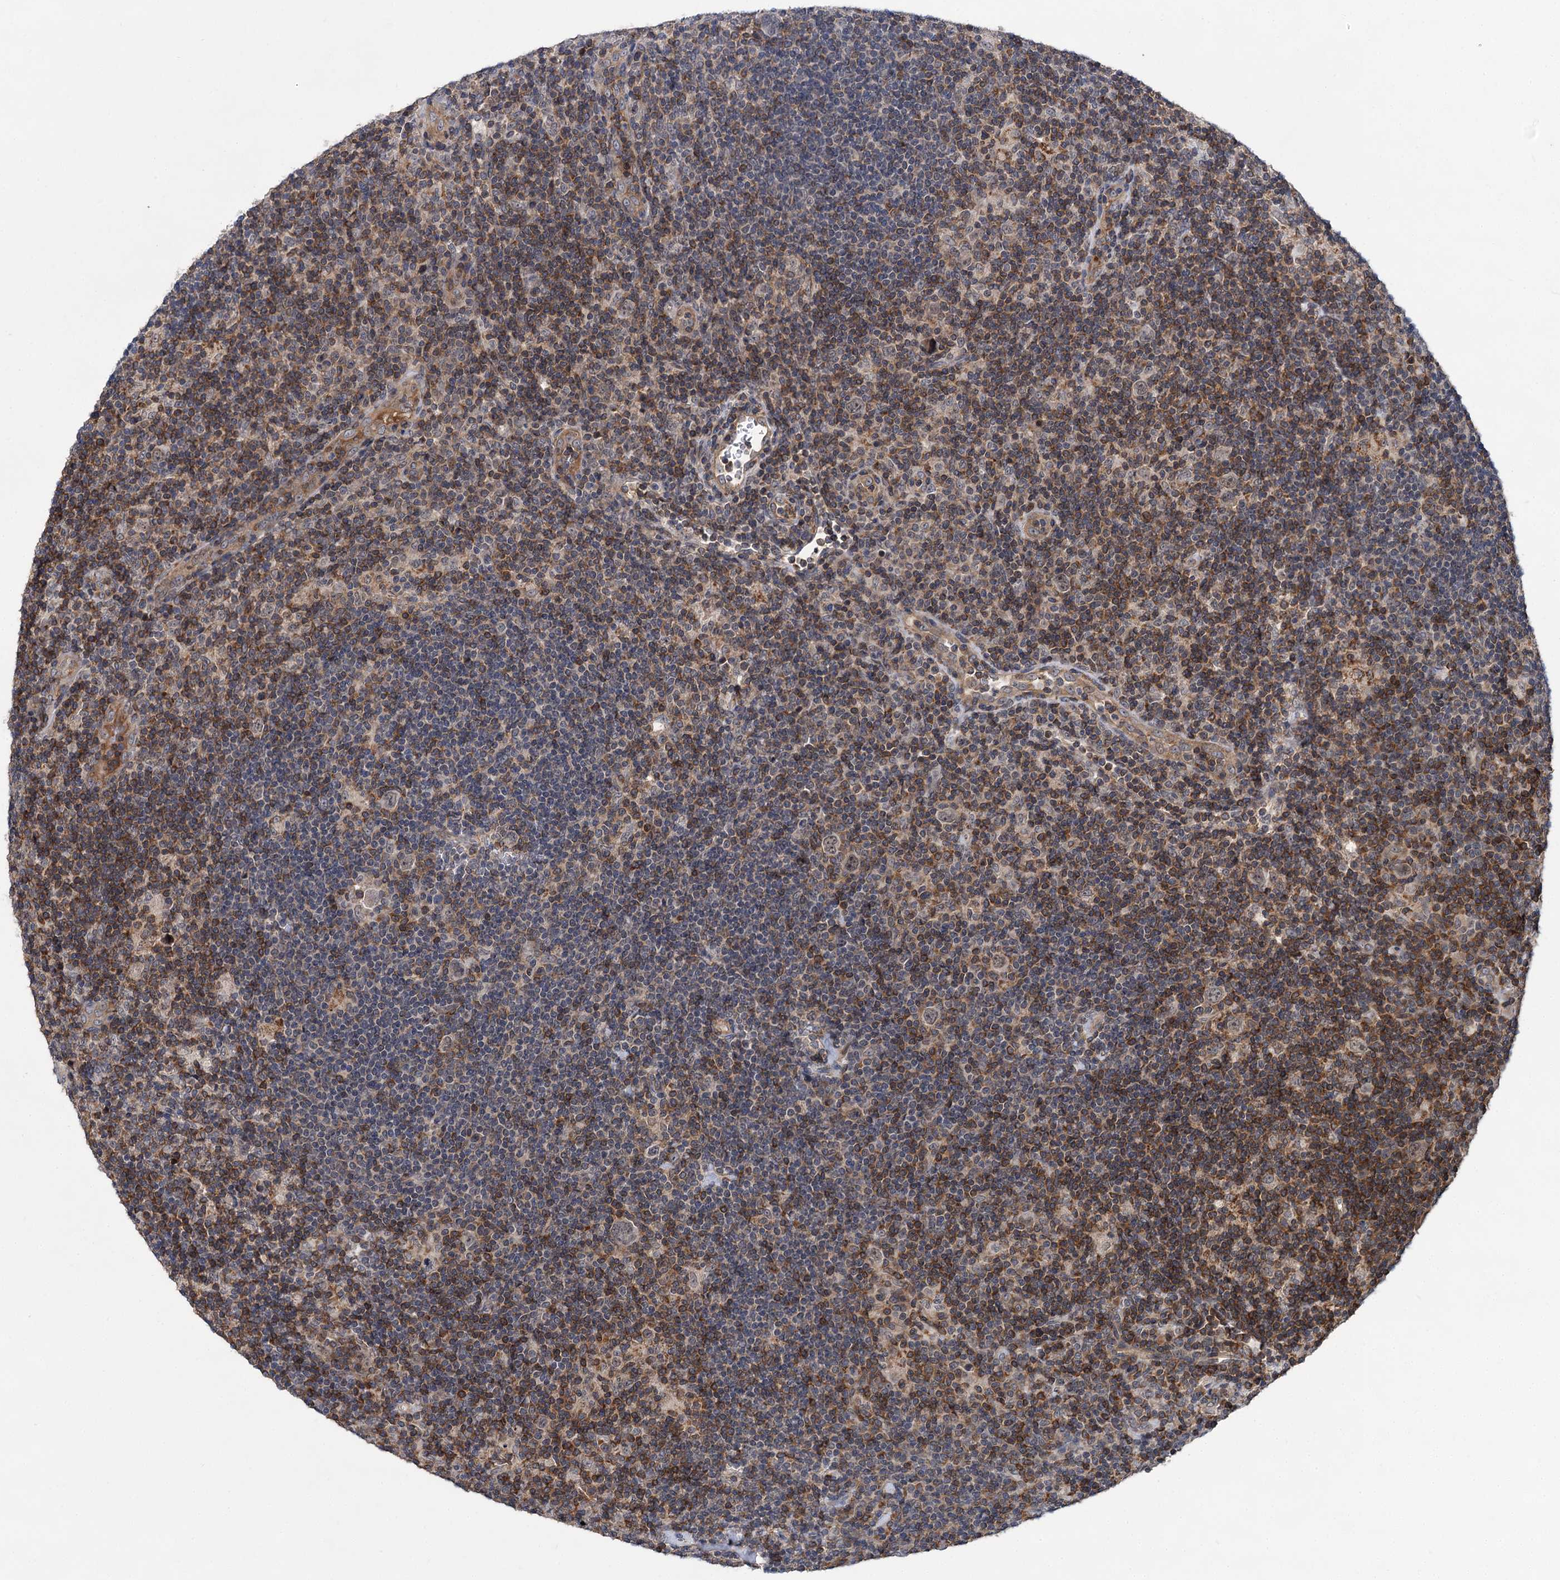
{"staining": {"intensity": "weak", "quantity": "25%-75%", "location": "nuclear"}, "tissue": "lymphoma", "cell_type": "Tumor cells", "image_type": "cancer", "snomed": [{"axis": "morphology", "description": "Hodgkin's disease, NOS"}, {"axis": "topography", "description": "Lymph node"}], "caption": "Immunohistochemical staining of human Hodgkin's disease reveals low levels of weak nuclear staining in about 25%-75% of tumor cells. (DAB = brown stain, brightfield microscopy at high magnification).", "gene": "ABLIM1", "patient": {"sex": "female", "age": 57}}